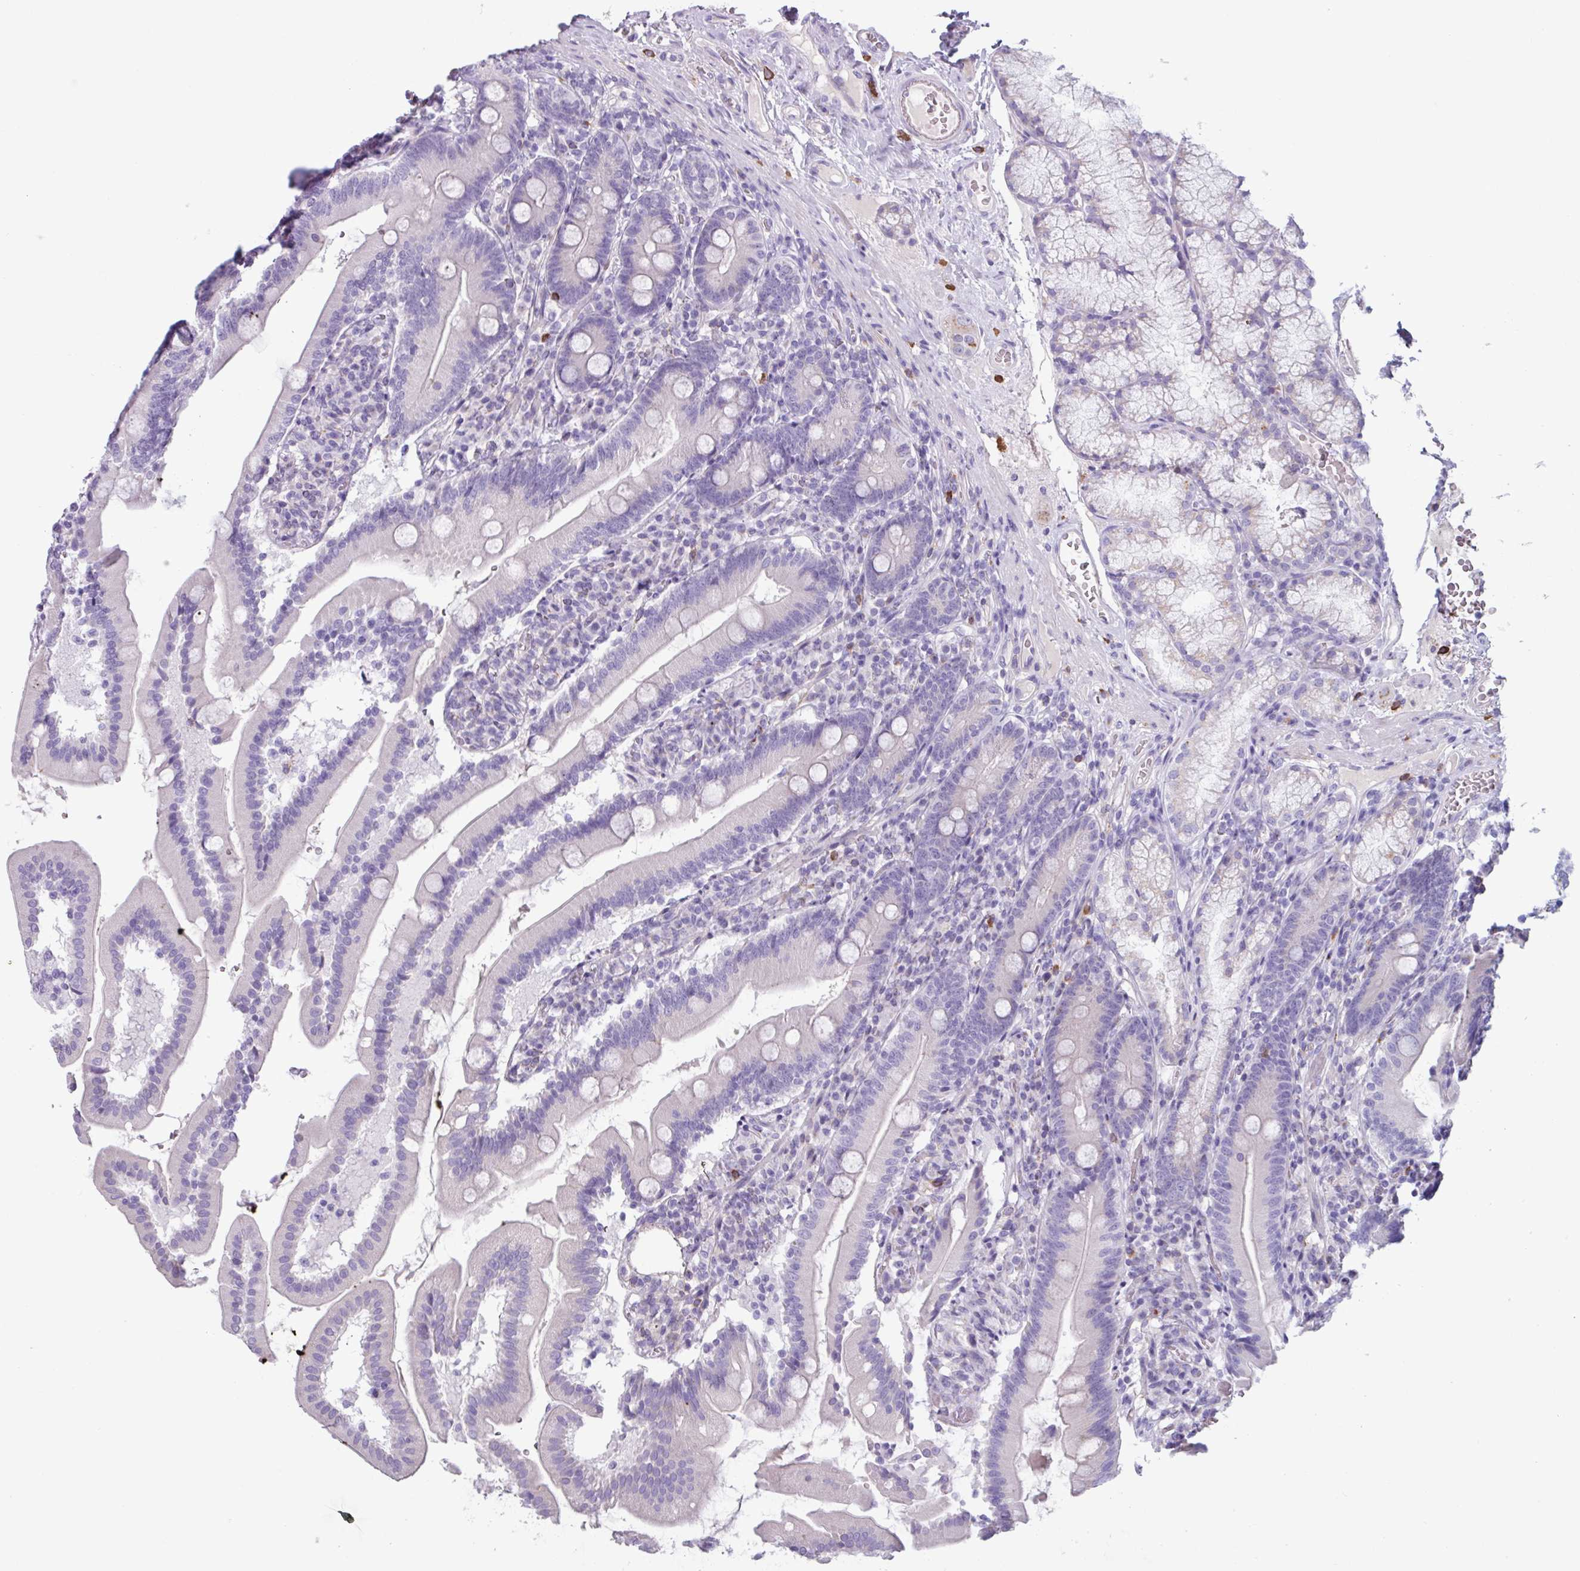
{"staining": {"intensity": "moderate", "quantity": "<25%", "location": "cytoplasmic/membranous"}, "tissue": "duodenum", "cell_type": "Glandular cells", "image_type": "normal", "snomed": [{"axis": "morphology", "description": "Normal tissue, NOS"}, {"axis": "topography", "description": "Duodenum"}], "caption": "An immunohistochemistry (IHC) micrograph of normal tissue is shown. Protein staining in brown highlights moderate cytoplasmic/membranous positivity in duodenum within glandular cells.", "gene": "ADGRE1", "patient": {"sex": "female", "age": 67}}